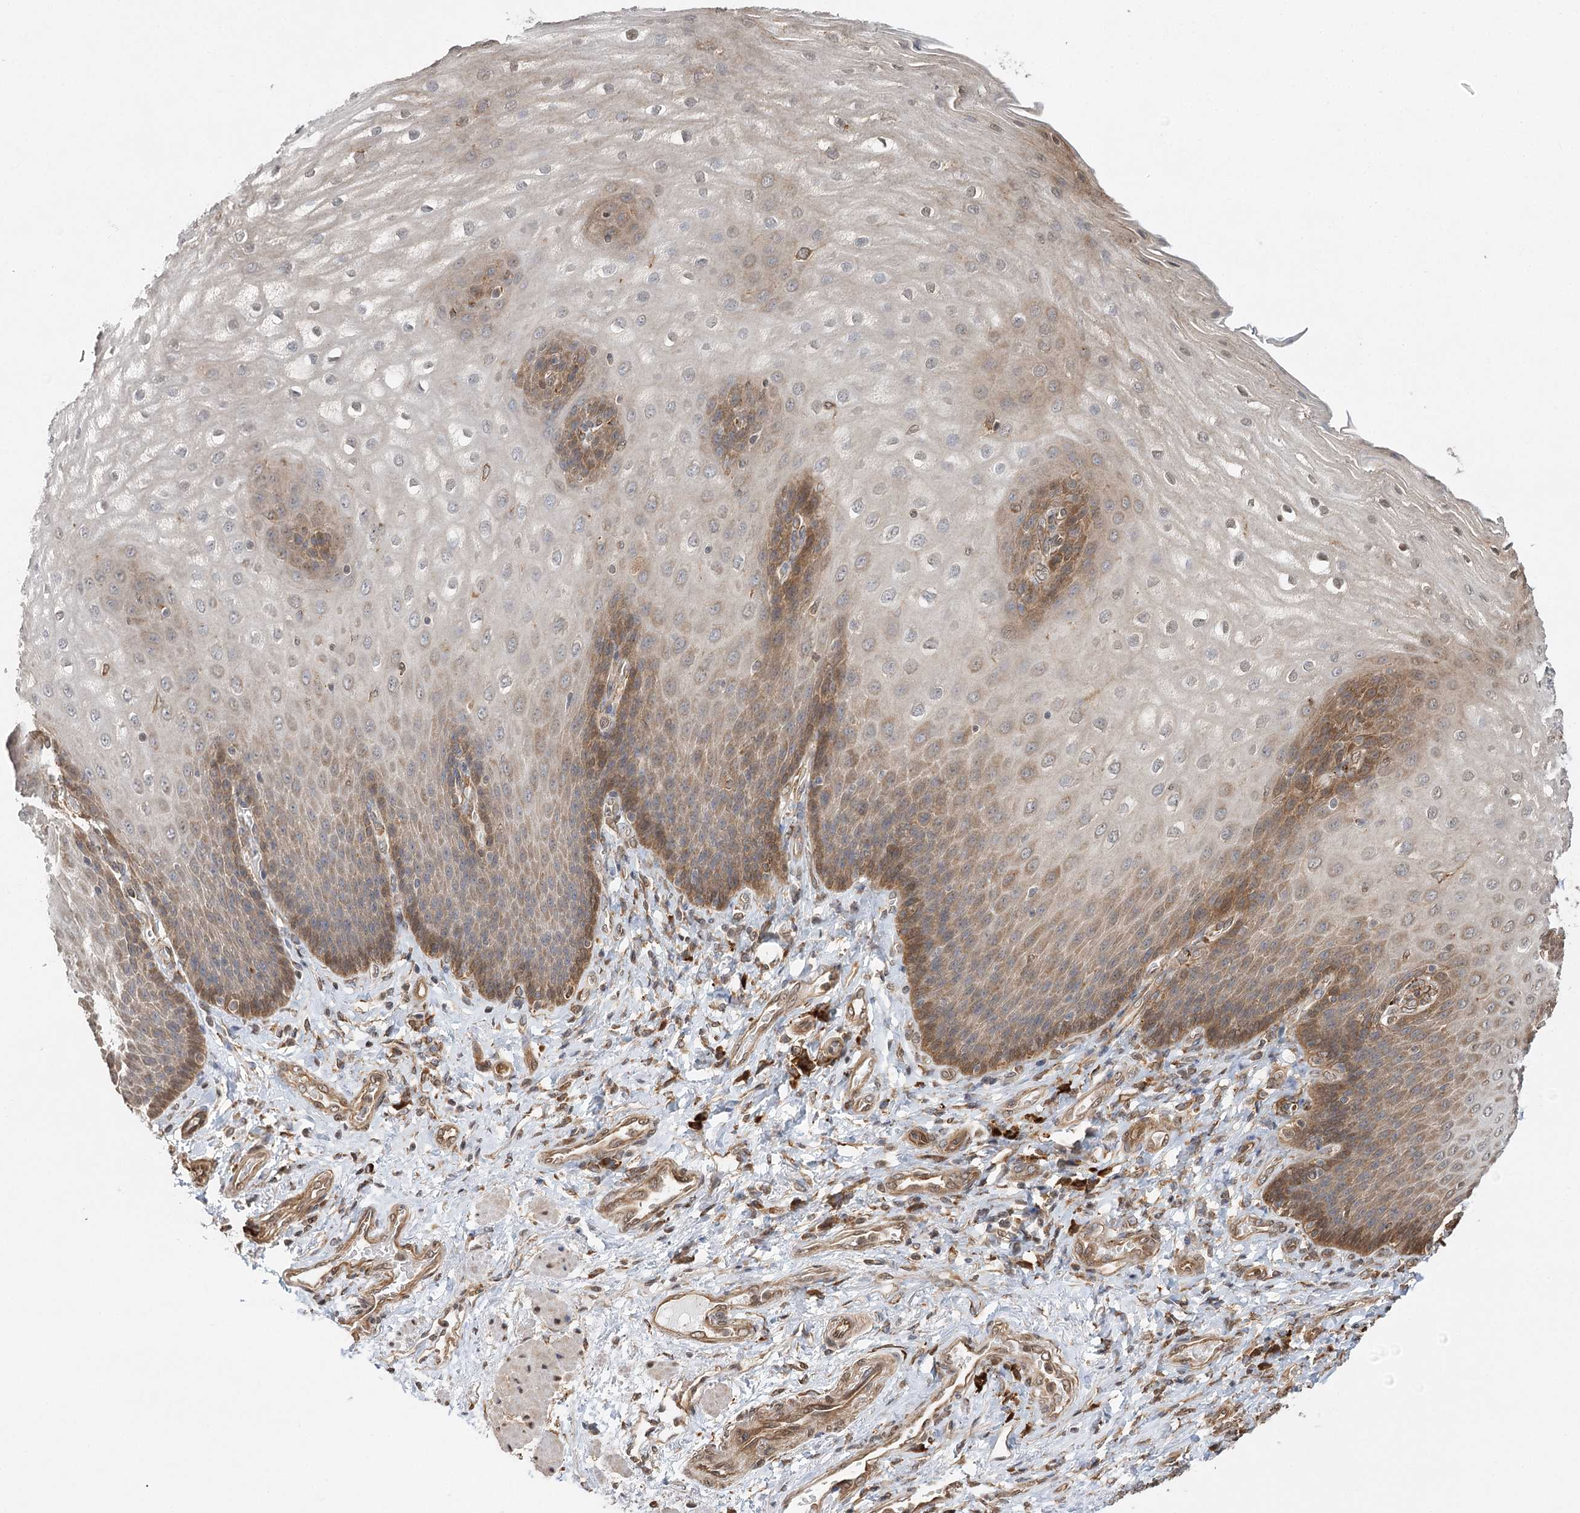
{"staining": {"intensity": "moderate", "quantity": "<25%", "location": "cytoplasmic/membranous"}, "tissue": "esophagus", "cell_type": "Squamous epithelial cells", "image_type": "normal", "snomed": [{"axis": "morphology", "description": "Normal tissue, NOS"}, {"axis": "topography", "description": "Esophagus"}], "caption": "Immunohistochemical staining of normal esophagus shows low levels of moderate cytoplasmic/membranous expression in approximately <25% of squamous epithelial cells.", "gene": "DNAJB14", "patient": {"sex": "male", "age": 54}}